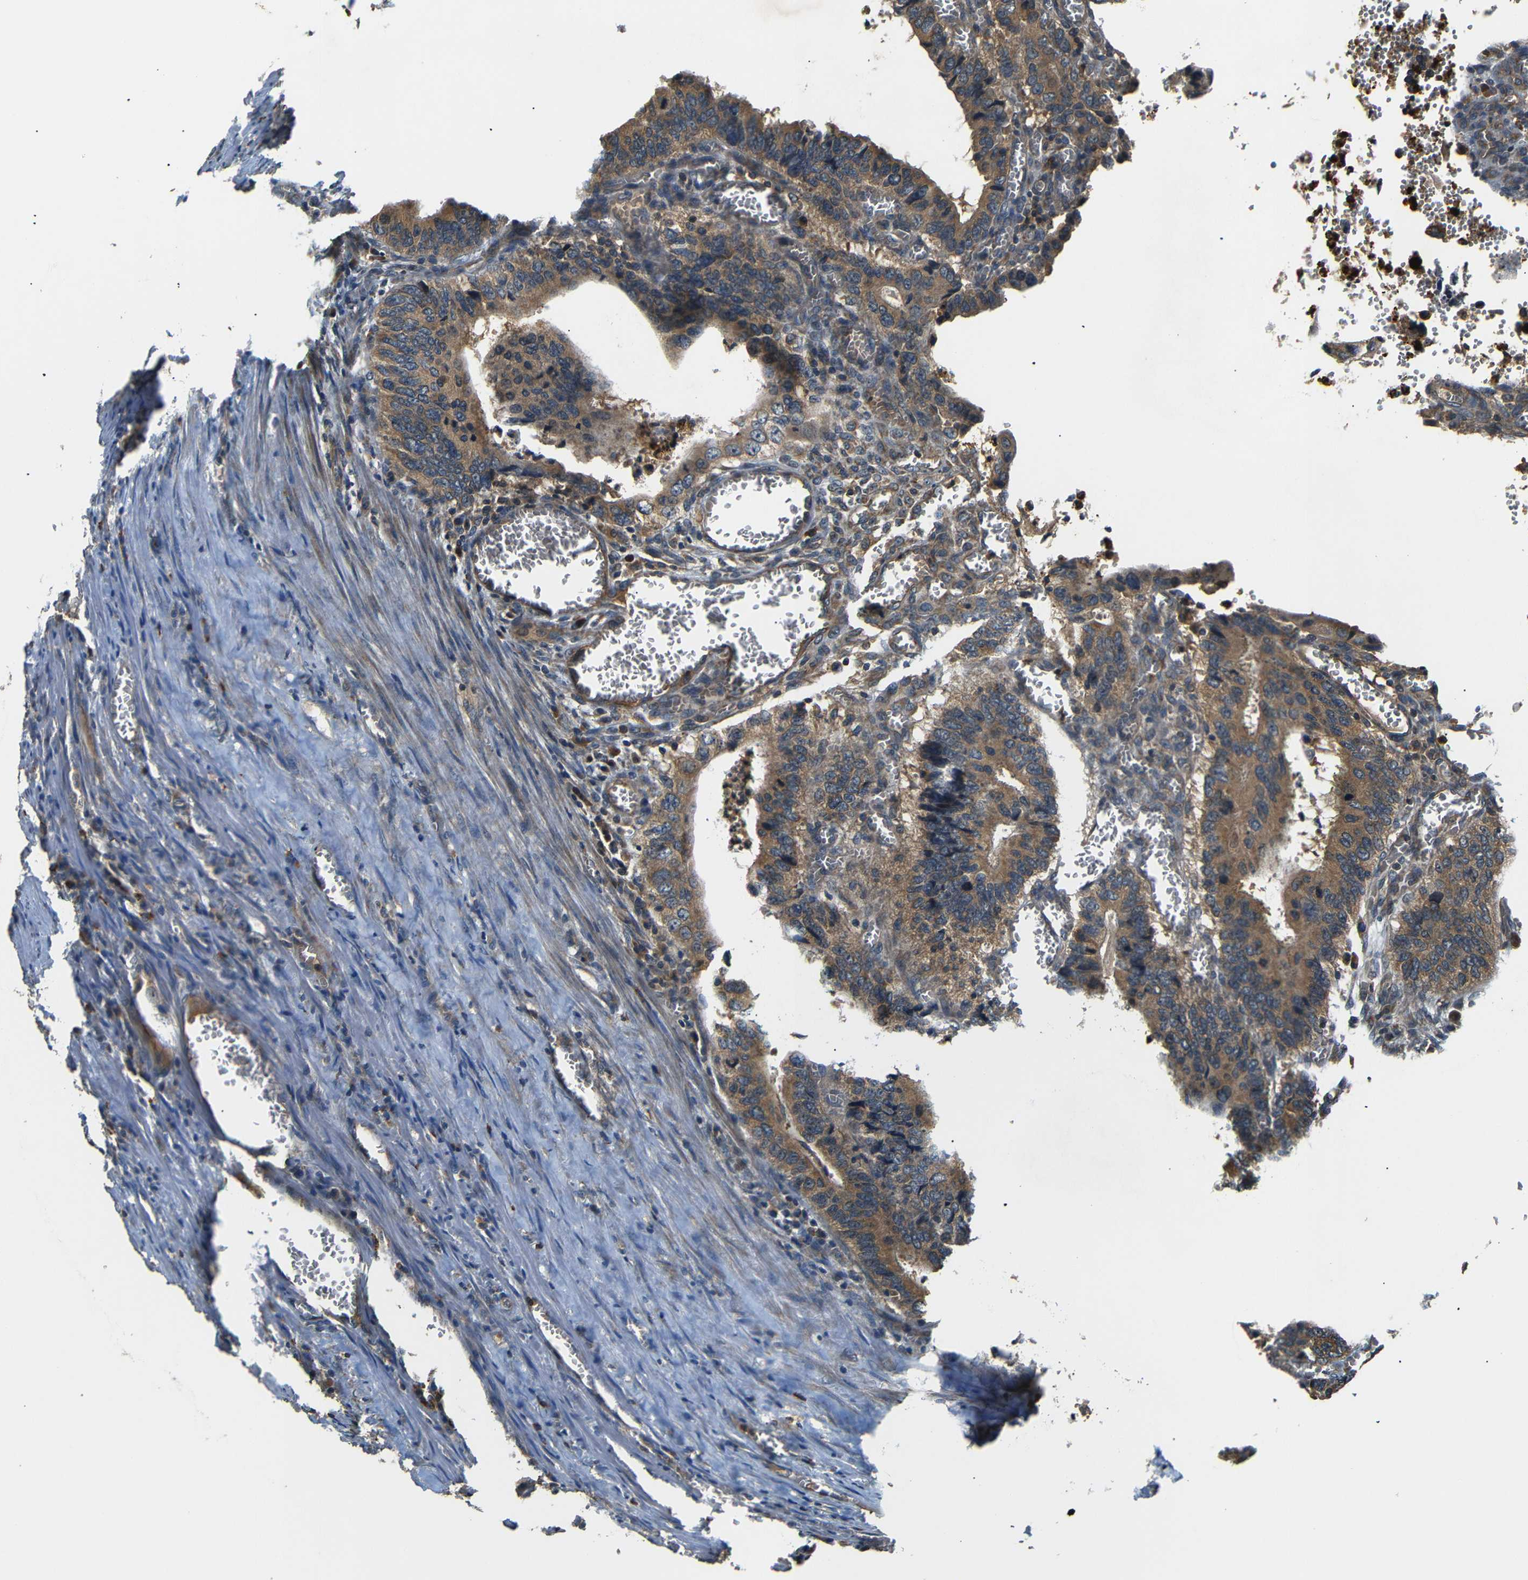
{"staining": {"intensity": "moderate", "quantity": ">75%", "location": "cytoplasmic/membranous"}, "tissue": "colorectal cancer", "cell_type": "Tumor cells", "image_type": "cancer", "snomed": [{"axis": "morphology", "description": "Adenocarcinoma, NOS"}, {"axis": "topography", "description": "Colon"}], "caption": "IHC (DAB) staining of colorectal cancer demonstrates moderate cytoplasmic/membranous protein positivity in approximately >75% of tumor cells.", "gene": "TANK", "patient": {"sex": "male", "age": 72}}